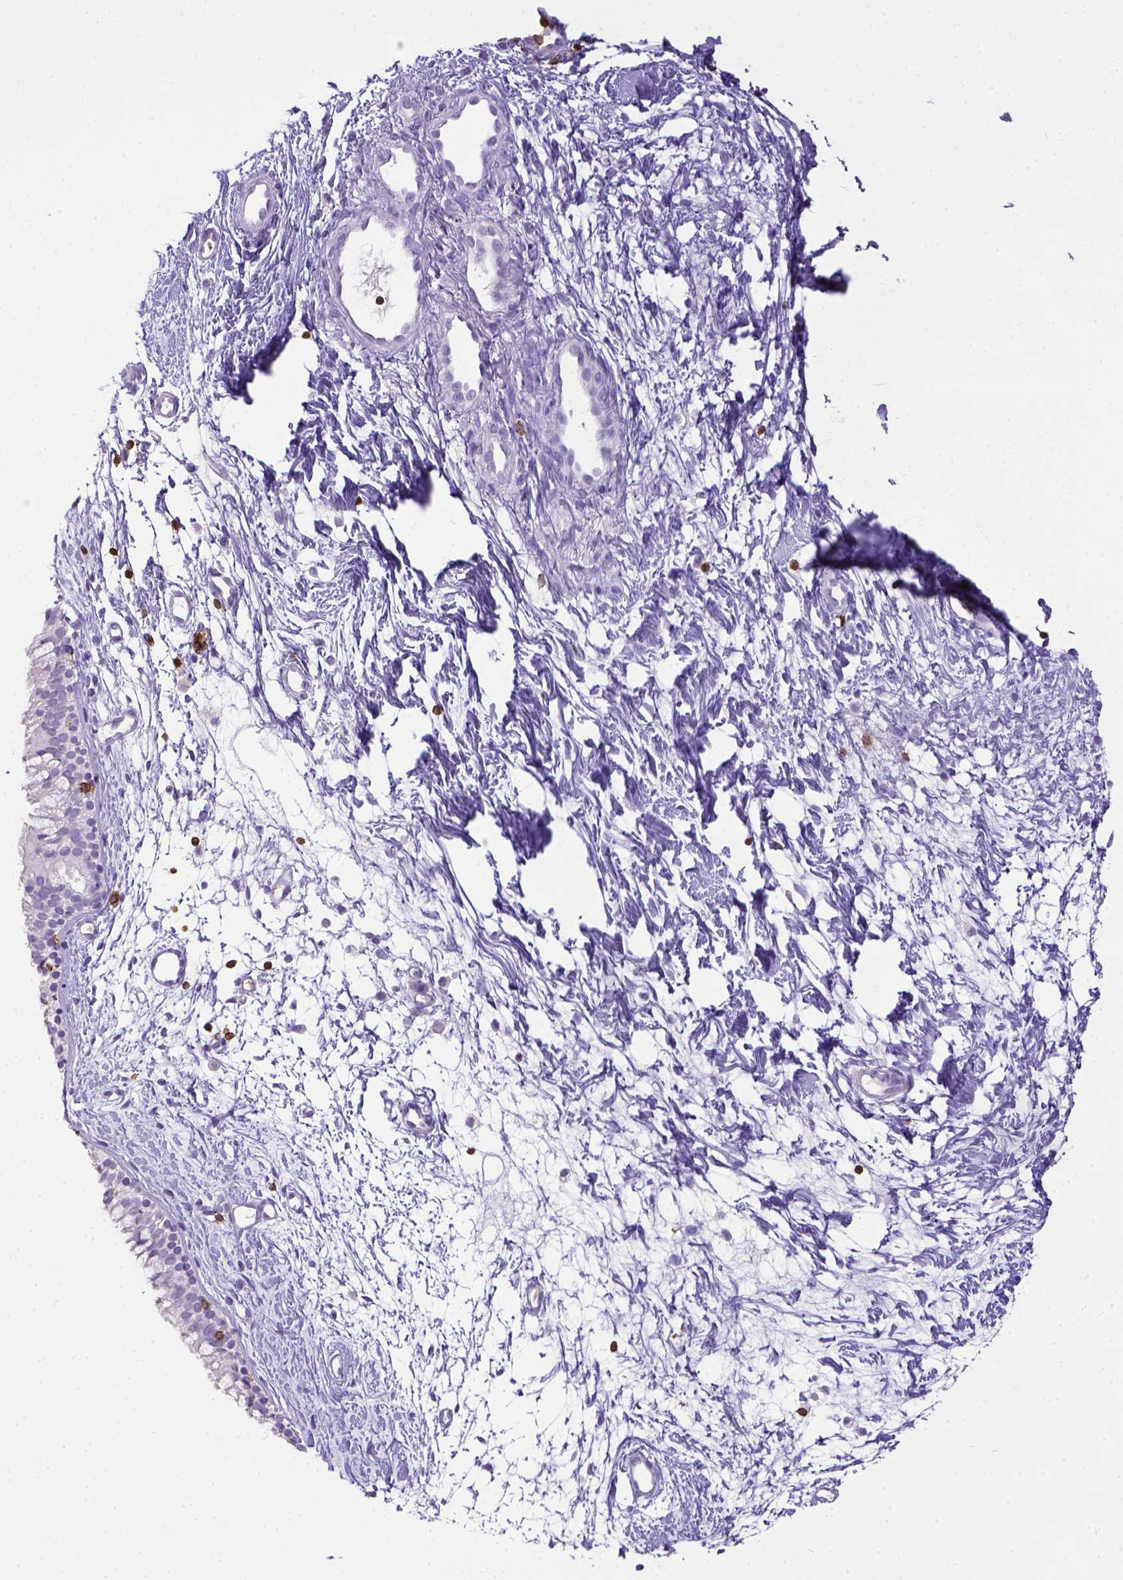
{"staining": {"intensity": "negative", "quantity": "none", "location": "none"}, "tissue": "nasopharynx", "cell_type": "Respiratory epithelial cells", "image_type": "normal", "snomed": [{"axis": "morphology", "description": "Normal tissue, NOS"}, {"axis": "topography", "description": "Nasopharynx"}], "caption": "This is an immunohistochemistry histopathology image of benign nasopharynx. There is no staining in respiratory epithelial cells.", "gene": "CD3E", "patient": {"sex": "male", "age": 58}}